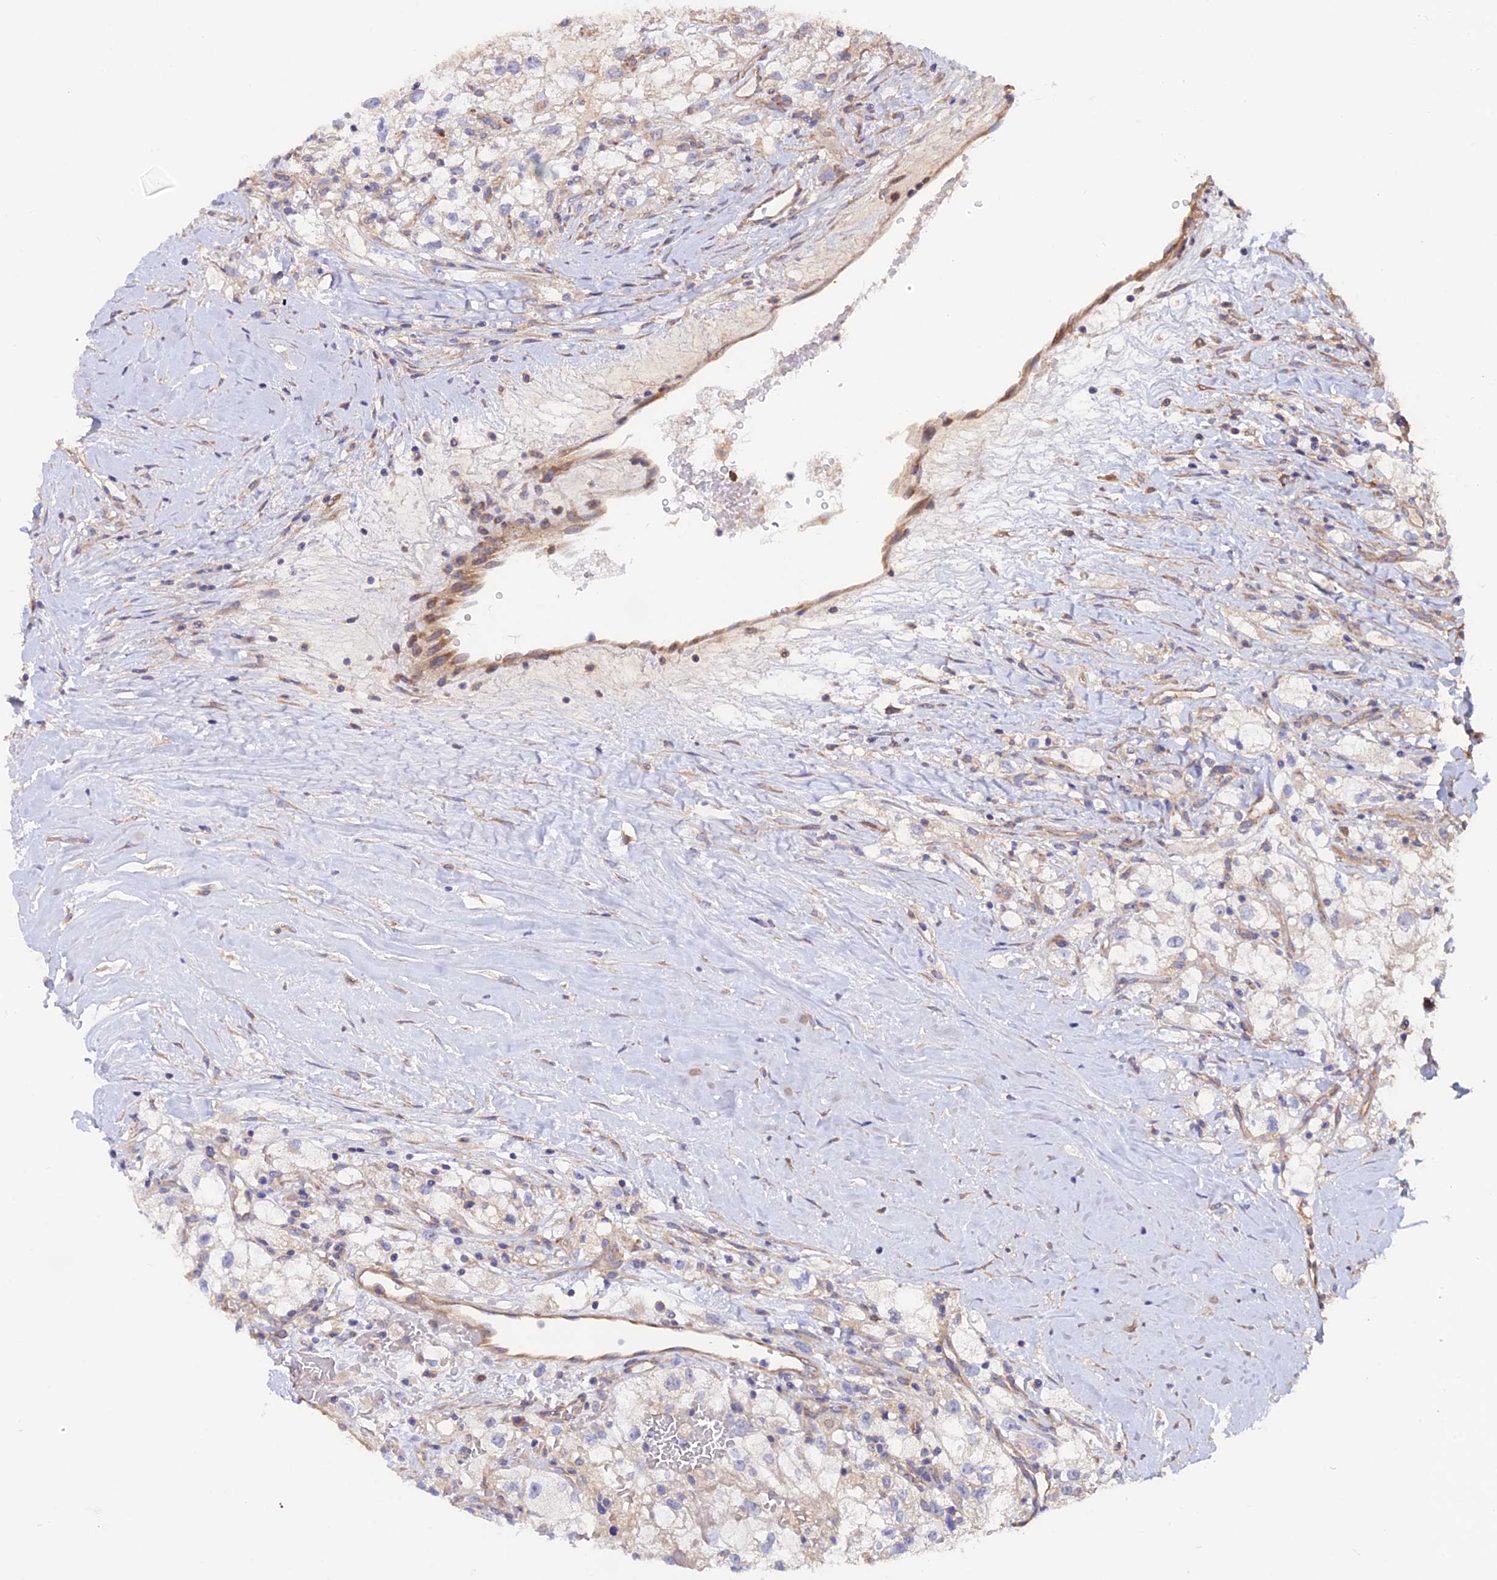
{"staining": {"intensity": "negative", "quantity": "none", "location": "none"}, "tissue": "renal cancer", "cell_type": "Tumor cells", "image_type": "cancer", "snomed": [{"axis": "morphology", "description": "Adenocarcinoma, NOS"}, {"axis": "topography", "description": "Kidney"}], "caption": "Immunohistochemistry (IHC) micrograph of human renal cancer (adenocarcinoma) stained for a protein (brown), which displays no staining in tumor cells.", "gene": "HYCC1", "patient": {"sex": "male", "age": 59}}